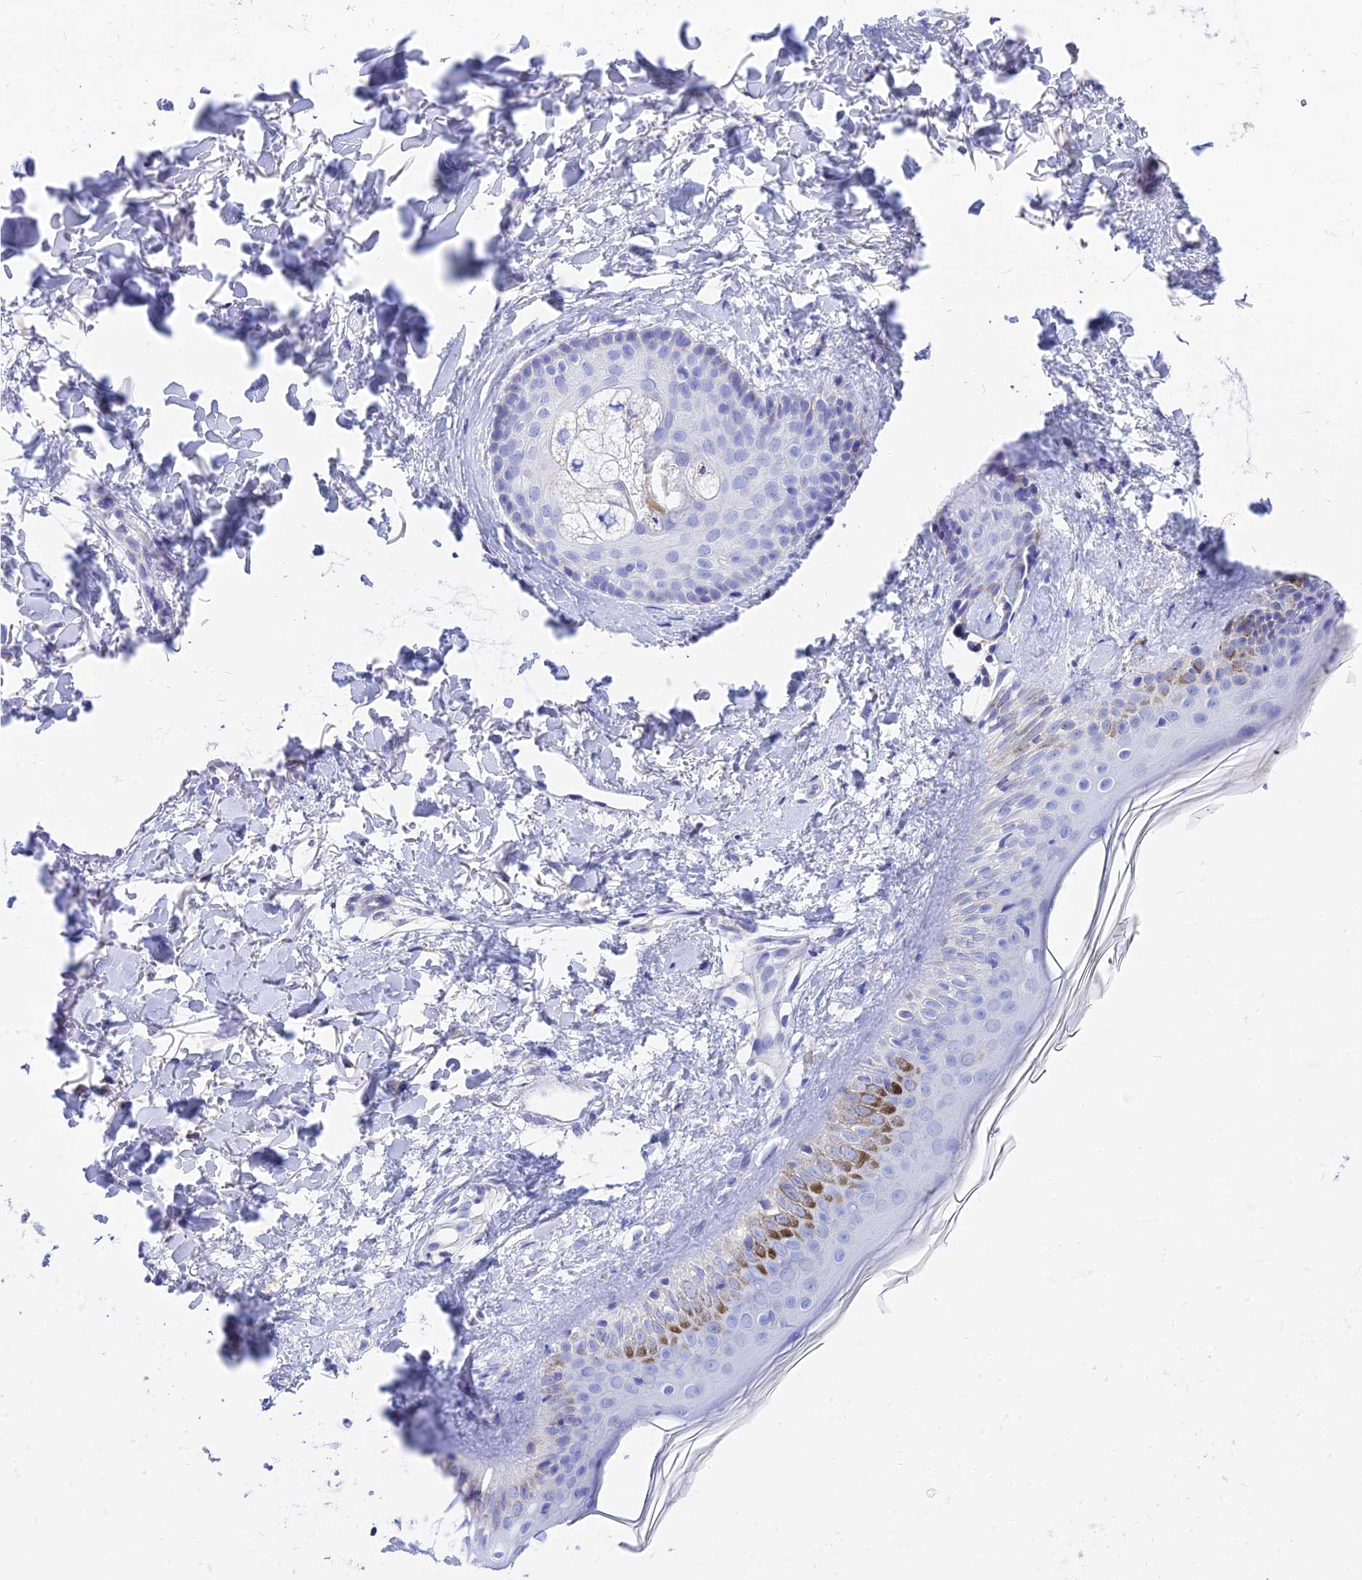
{"staining": {"intensity": "negative", "quantity": "none", "location": "none"}, "tissue": "skin", "cell_type": "Fibroblasts", "image_type": "normal", "snomed": [{"axis": "morphology", "description": "Normal tissue, NOS"}, {"axis": "topography", "description": "Skin"}], "caption": "The photomicrograph shows no significant staining in fibroblasts of skin. Nuclei are stained in blue.", "gene": "PKN3", "patient": {"sex": "female", "age": 58}}